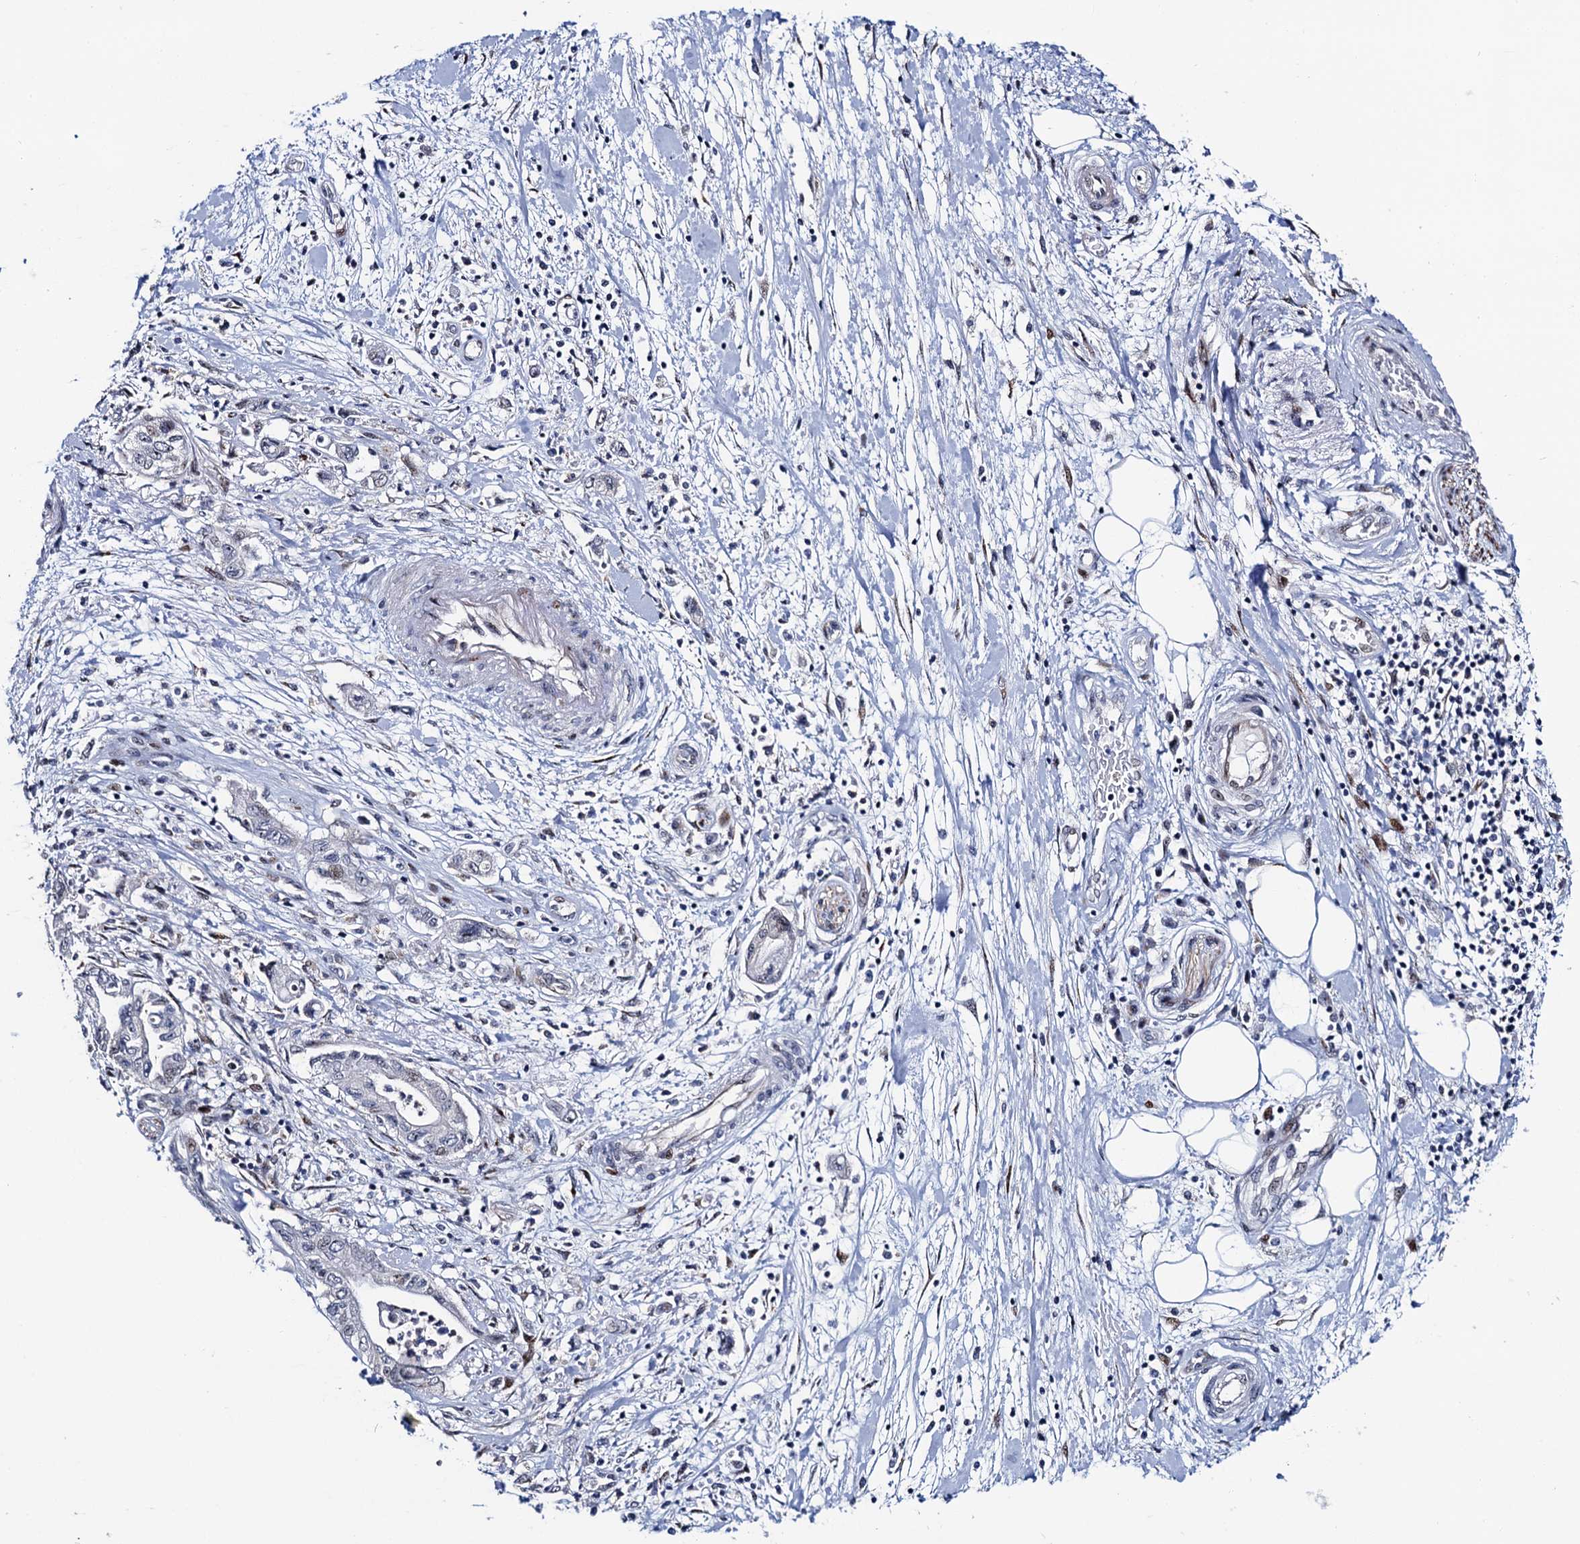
{"staining": {"intensity": "negative", "quantity": "none", "location": "none"}, "tissue": "pancreatic cancer", "cell_type": "Tumor cells", "image_type": "cancer", "snomed": [{"axis": "morphology", "description": "Adenocarcinoma, NOS"}, {"axis": "topography", "description": "Pancreas"}], "caption": "Immunohistochemistry histopathology image of neoplastic tissue: human pancreatic cancer (adenocarcinoma) stained with DAB (3,3'-diaminobenzidine) exhibits no significant protein staining in tumor cells.", "gene": "TRMT112", "patient": {"sex": "female", "age": 73}}